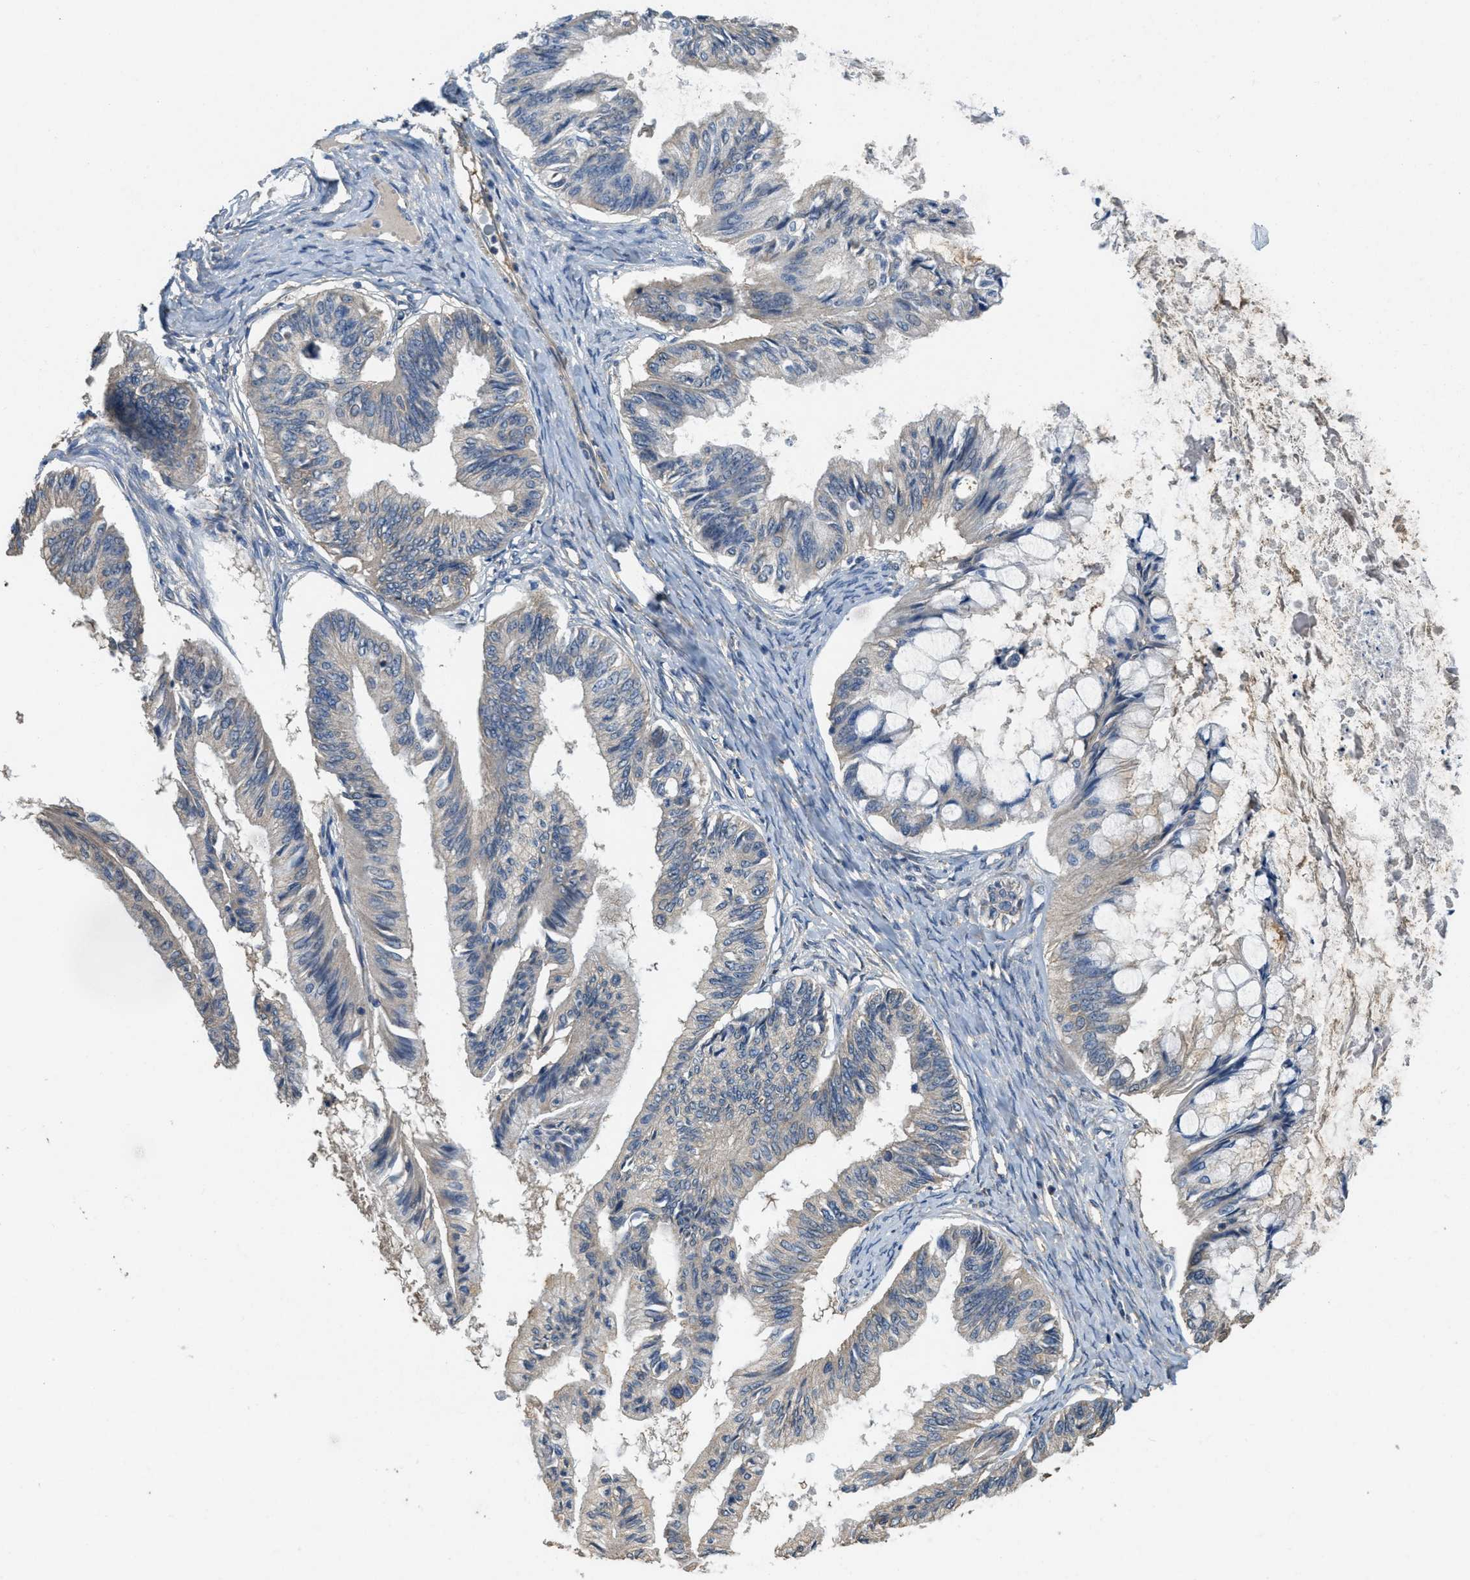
{"staining": {"intensity": "weak", "quantity": "25%-75%", "location": "cytoplasmic/membranous"}, "tissue": "ovarian cancer", "cell_type": "Tumor cells", "image_type": "cancer", "snomed": [{"axis": "morphology", "description": "Cystadenocarcinoma, mucinous, NOS"}, {"axis": "topography", "description": "Ovary"}], "caption": "IHC staining of mucinous cystadenocarcinoma (ovarian), which displays low levels of weak cytoplasmic/membranous positivity in approximately 25%-75% of tumor cells indicating weak cytoplasmic/membranous protein positivity. The staining was performed using DAB (3,3'-diaminobenzidine) (brown) for protein detection and nuclei were counterstained in hematoxylin (blue).", "gene": "THBS2", "patient": {"sex": "female", "age": 57}}